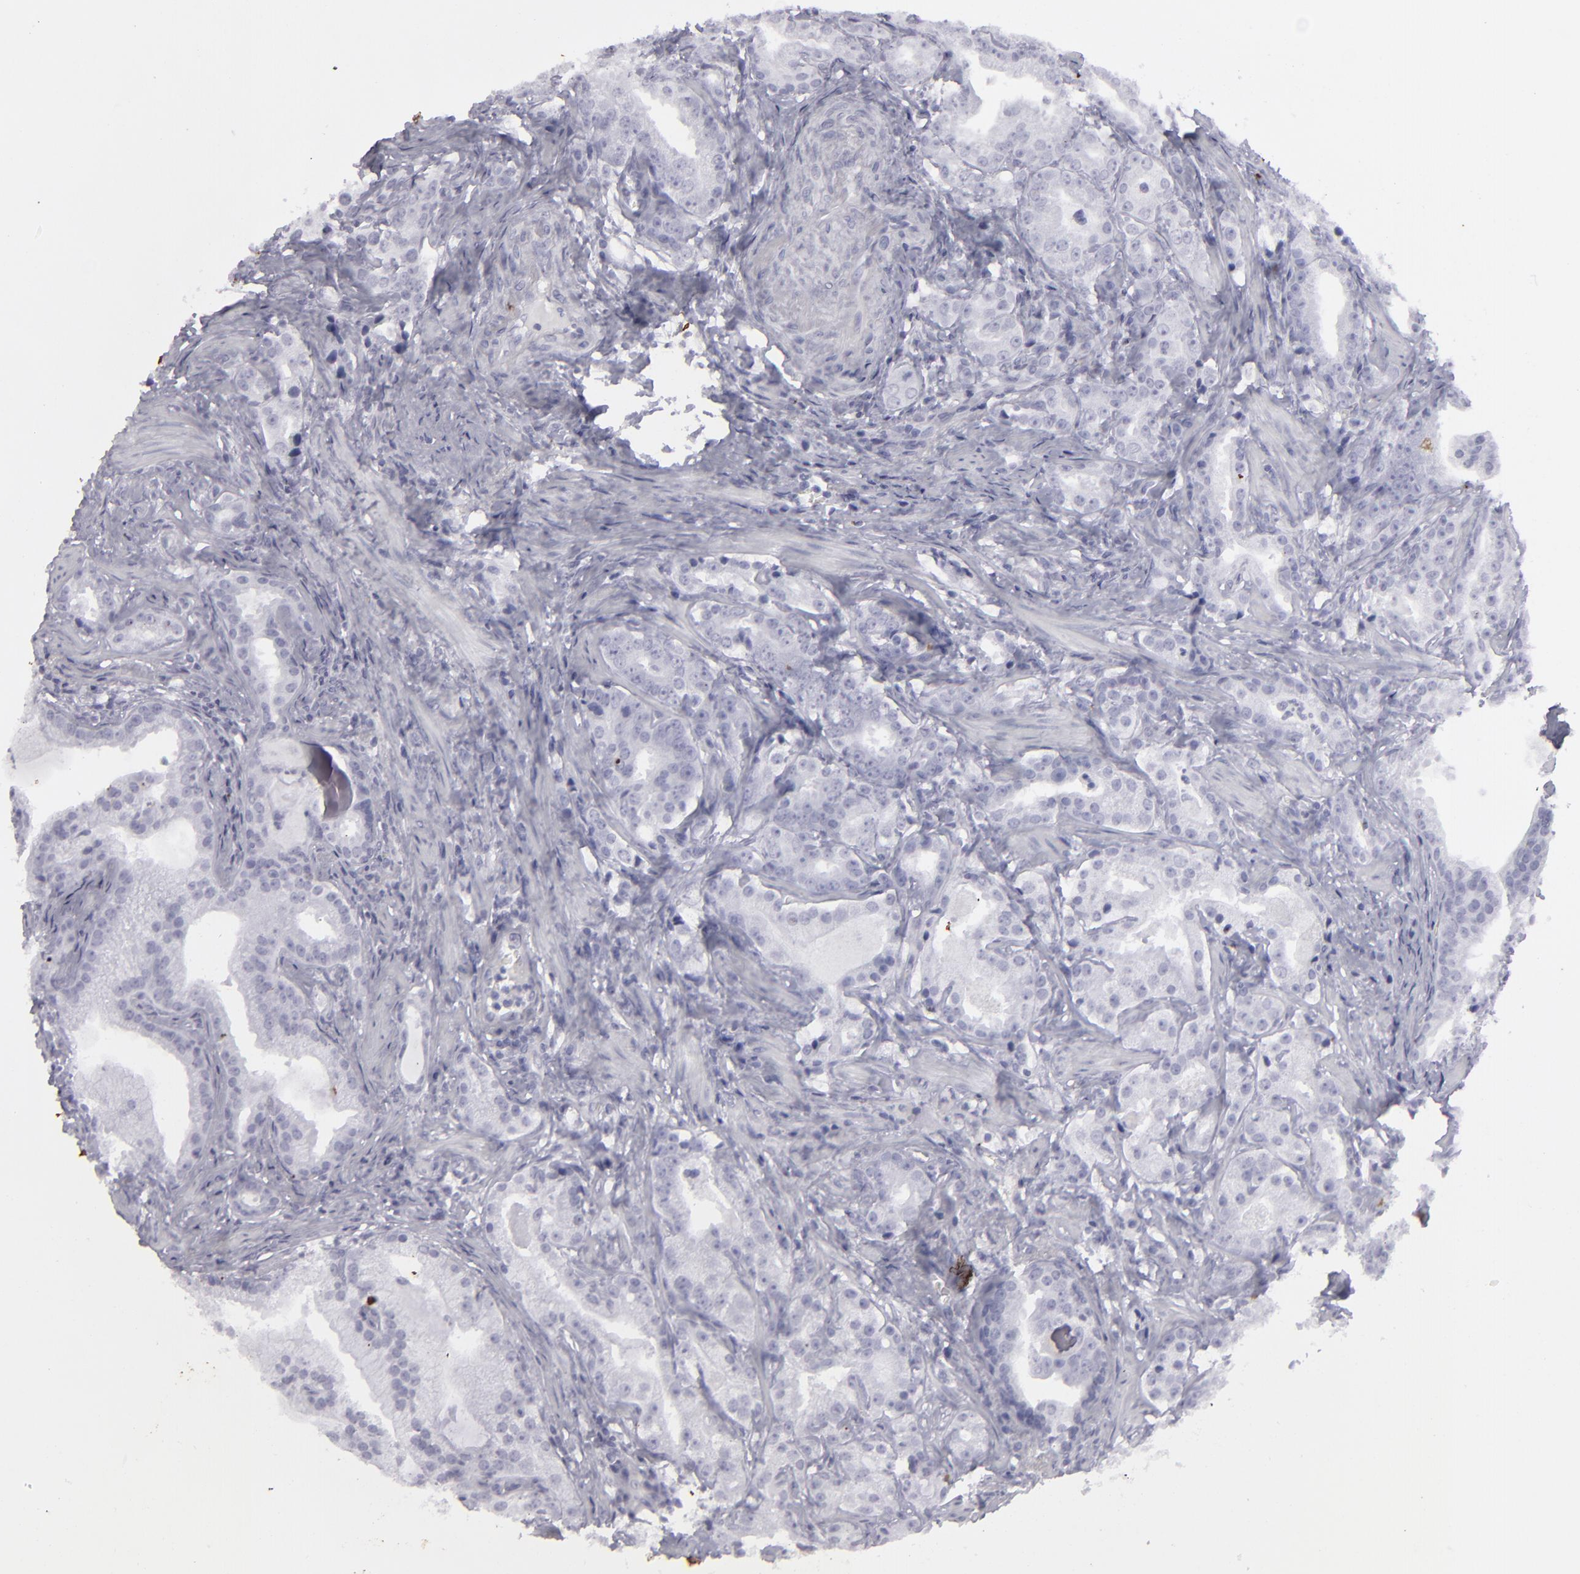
{"staining": {"intensity": "negative", "quantity": "none", "location": "none"}, "tissue": "prostate cancer", "cell_type": "Tumor cells", "image_type": "cancer", "snomed": [{"axis": "morphology", "description": "Adenocarcinoma, Low grade"}, {"axis": "topography", "description": "Prostate"}], "caption": "DAB (3,3'-diaminobenzidine) immunohistochemical staining of prostate cancer reveals no significant expression in tumor cells.", "gene": "KRT1", "patient": {"sex": "male", "age": 59}}